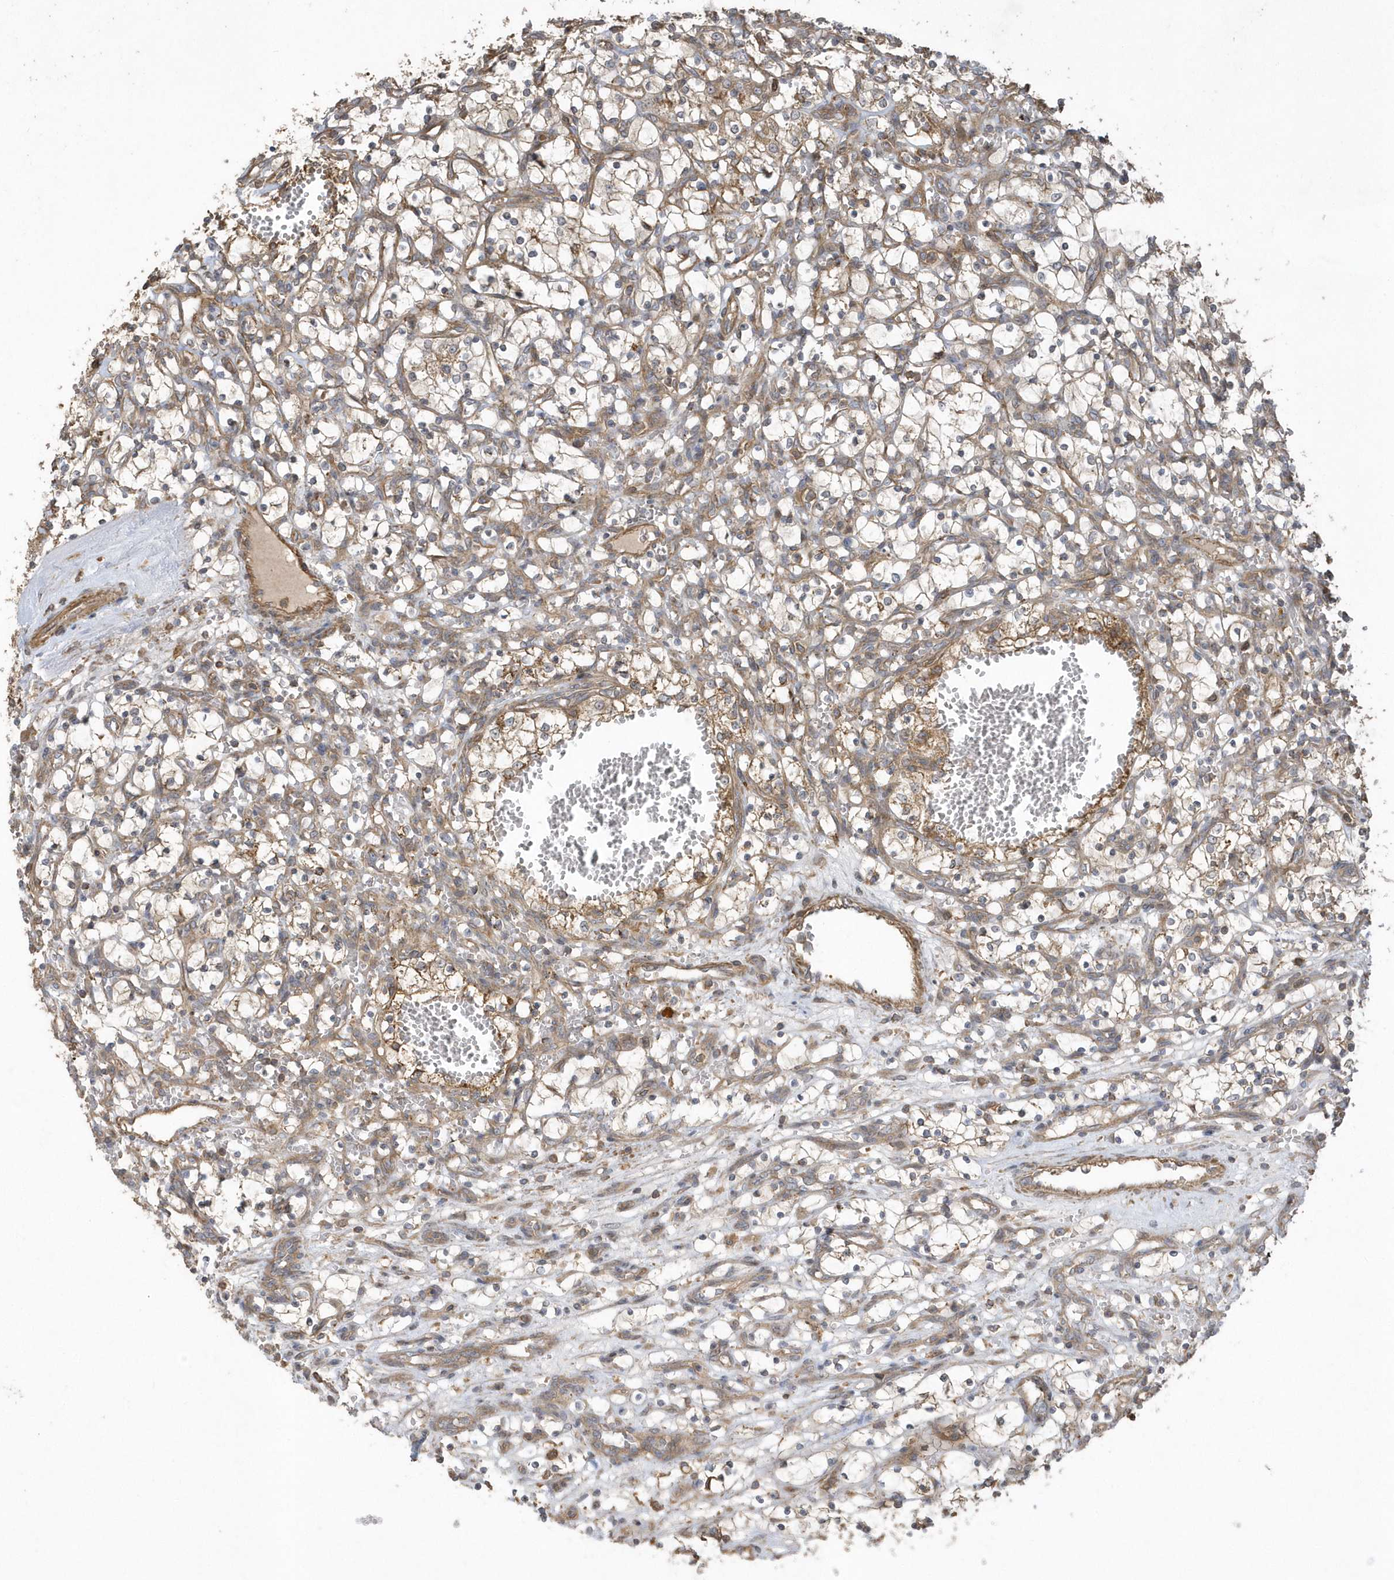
{"staining": {"intensity": "weak", "quantity": "<25%", "location": "cytoplasmic/membranous"}, "tissue": "renal cancer", "cell_type": "Tumor cells", "image_type": "cancer", "snomed": [{"axis": "morphology", "description": "Adenocarcinoma, NOS"}, {"axis": "topography", "description": "Kidney"}], "caption": "This image is of adenocarcinoma (renal) stained with immunohistochemistry (IHC) to label a protein in brown with the nuclei are counter-stained blue. There is no expression in tumor cells. Brightfield microscopy of immunohistochemistry stained with DAB (3,3'-diaminobenzidine) (brown) and hematoxylin (blue), captured at high magnification.", "gene": "SENP8", "patient": {"sex": "female", "age": 69}}